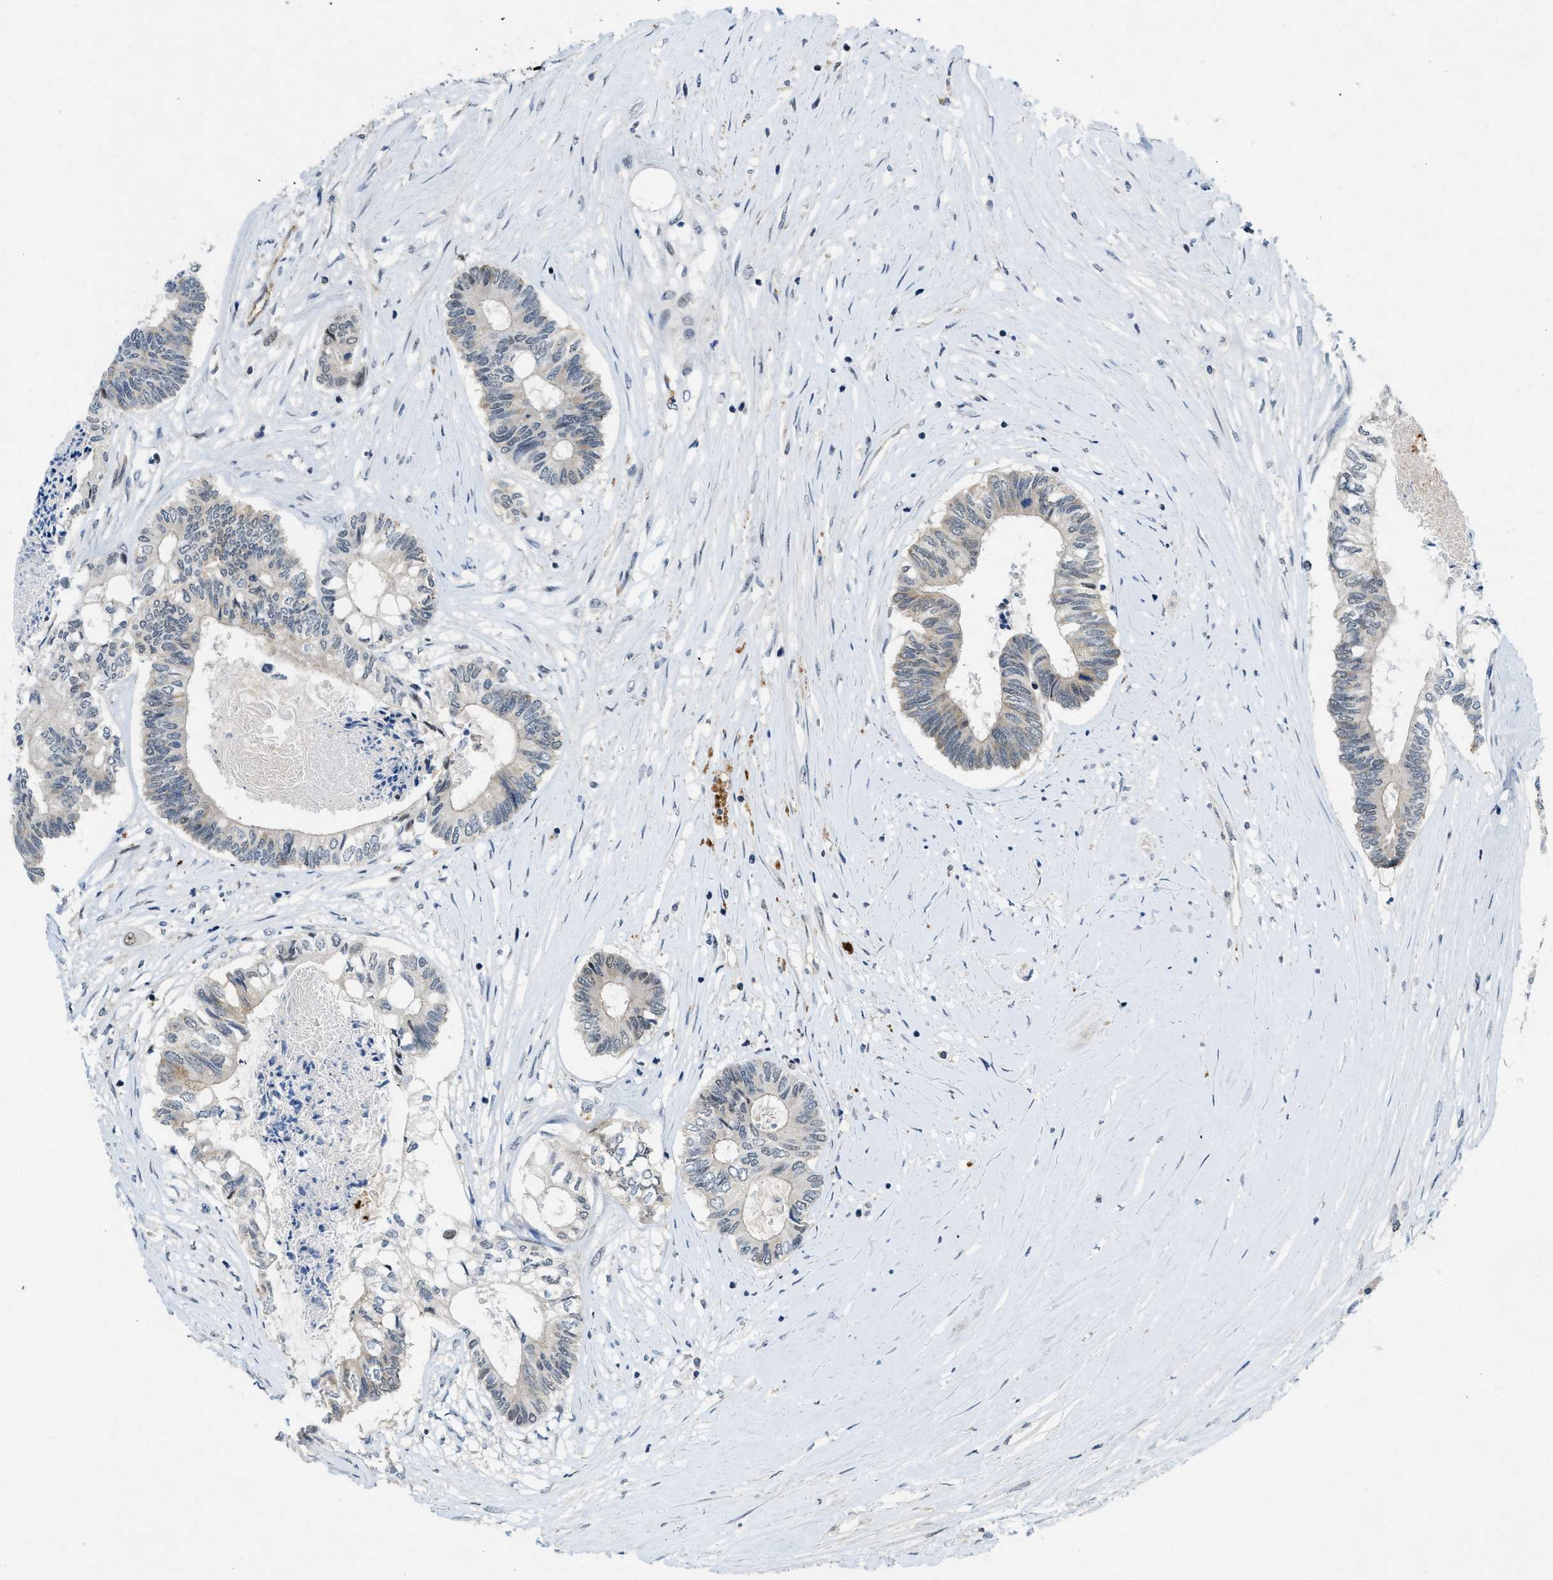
{"staining": {"intensity": "negative", "quantity": "none", "location": "none"}, "tissue": "colorectal cancer", "cell_type": "Tumor cells", "image_type": "cancer", "snomed": [{"axis": "morphology", "description": "Adenocarcinoma, NOS"}, {"axis": "topography", "description": "Rectum"}], "caption": "This is an immunohistochemistry (IHC) photomicrograph of human colorectal cancer. There is no expression in tumor cells.", "gene": "SLCO2A1", "patient": {"sex": "male", "age": 63}}